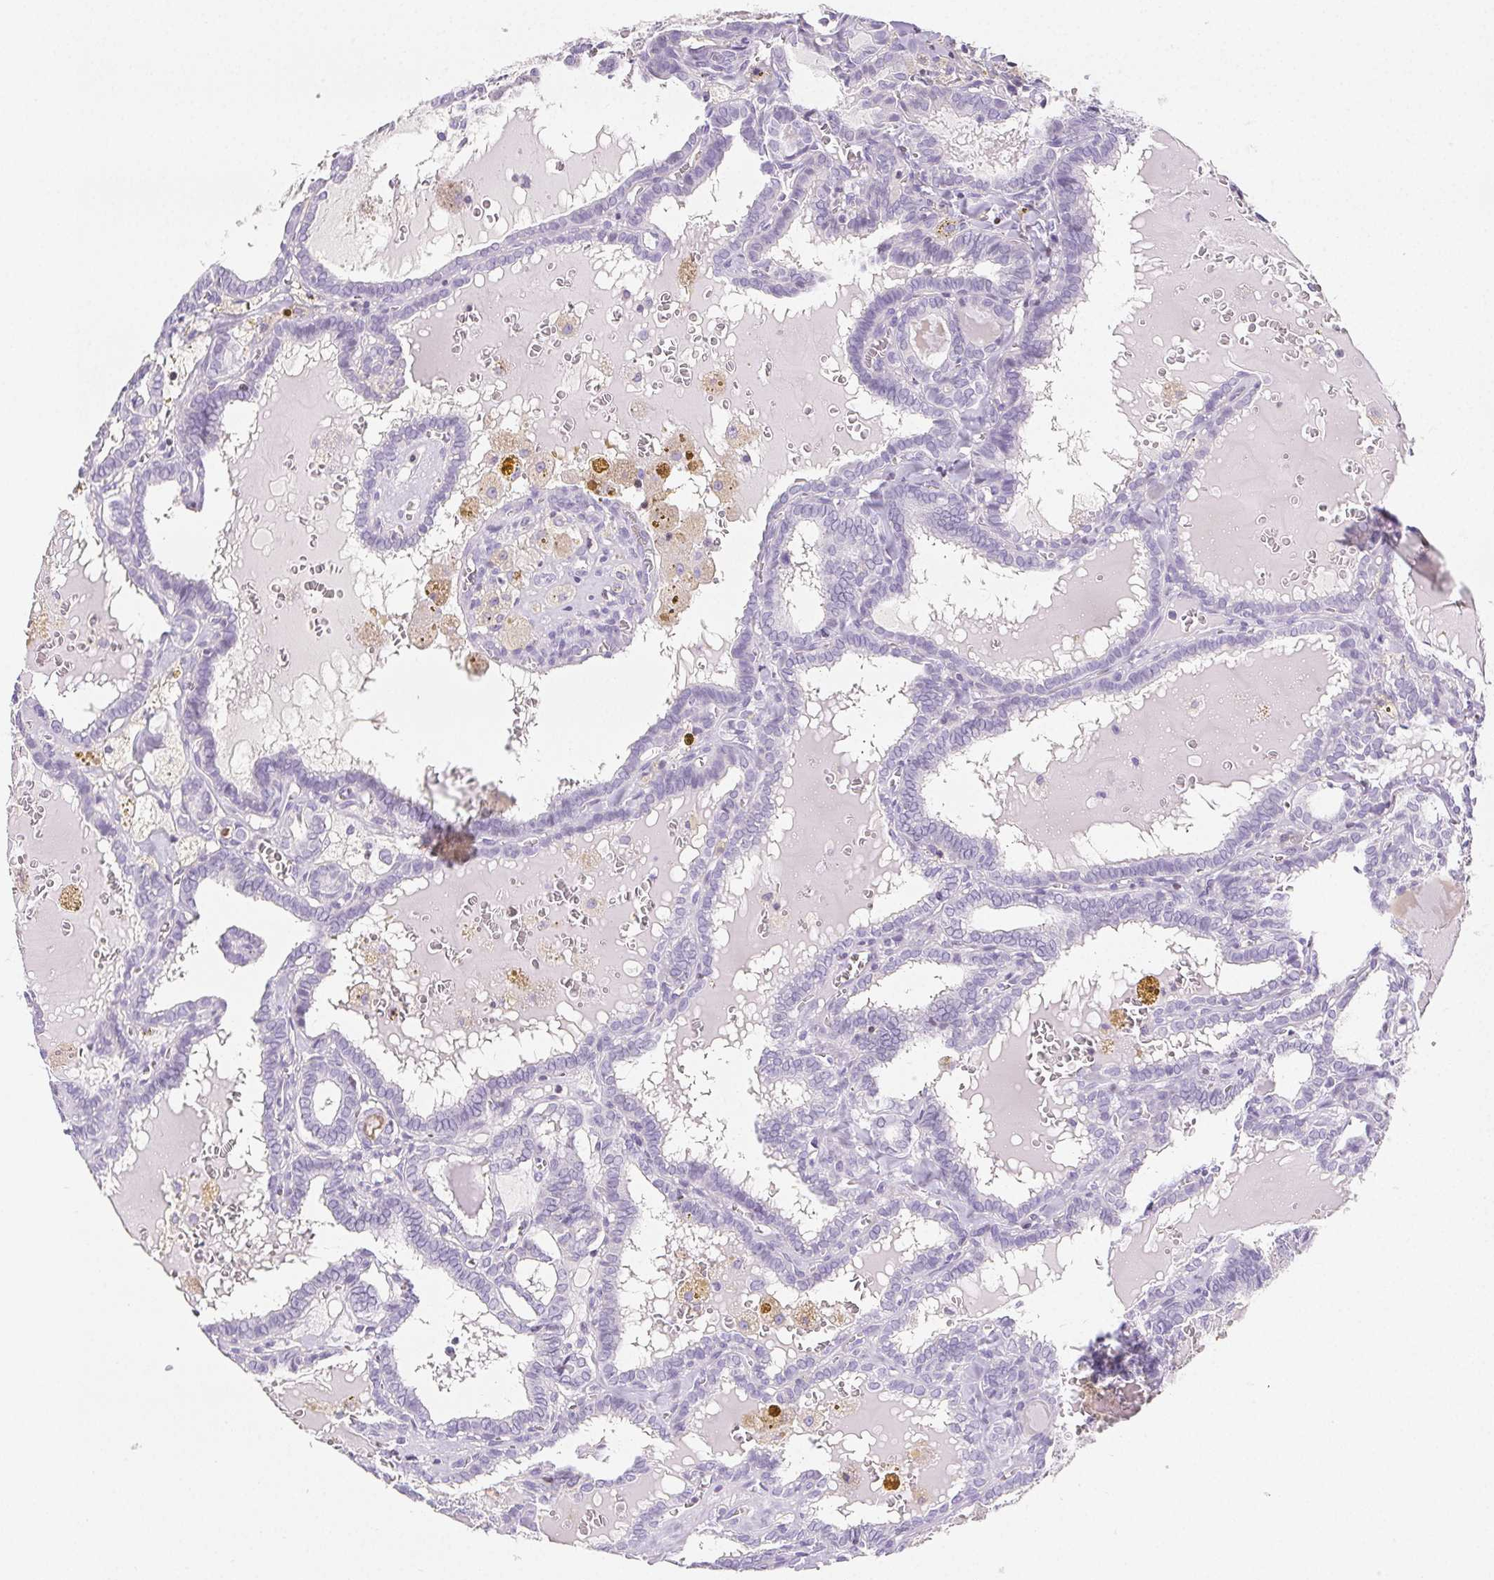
{"staining": {"intensity": "negative", "quantity": "none", "location": "none"}, "tissue": "thyroid cancer", "cell_type": "Tumor cells", "image_type": "cancer", "snomed": [{"axis": "morphology", "description": "Papillary adenocarcinoma, NOS"}, {"axis": "topography", "description": "Thyroid gland"}], "caption": "Immunohistochemical staining of thyroid papillary adenocarcinoma reveals no significant positivity in tumor cells. (DAB immunohistochemistry visualized using brightfield microscopy, high magnification).", "gene": "BEND2", "patient": {"sex": "female", "age": 39}}